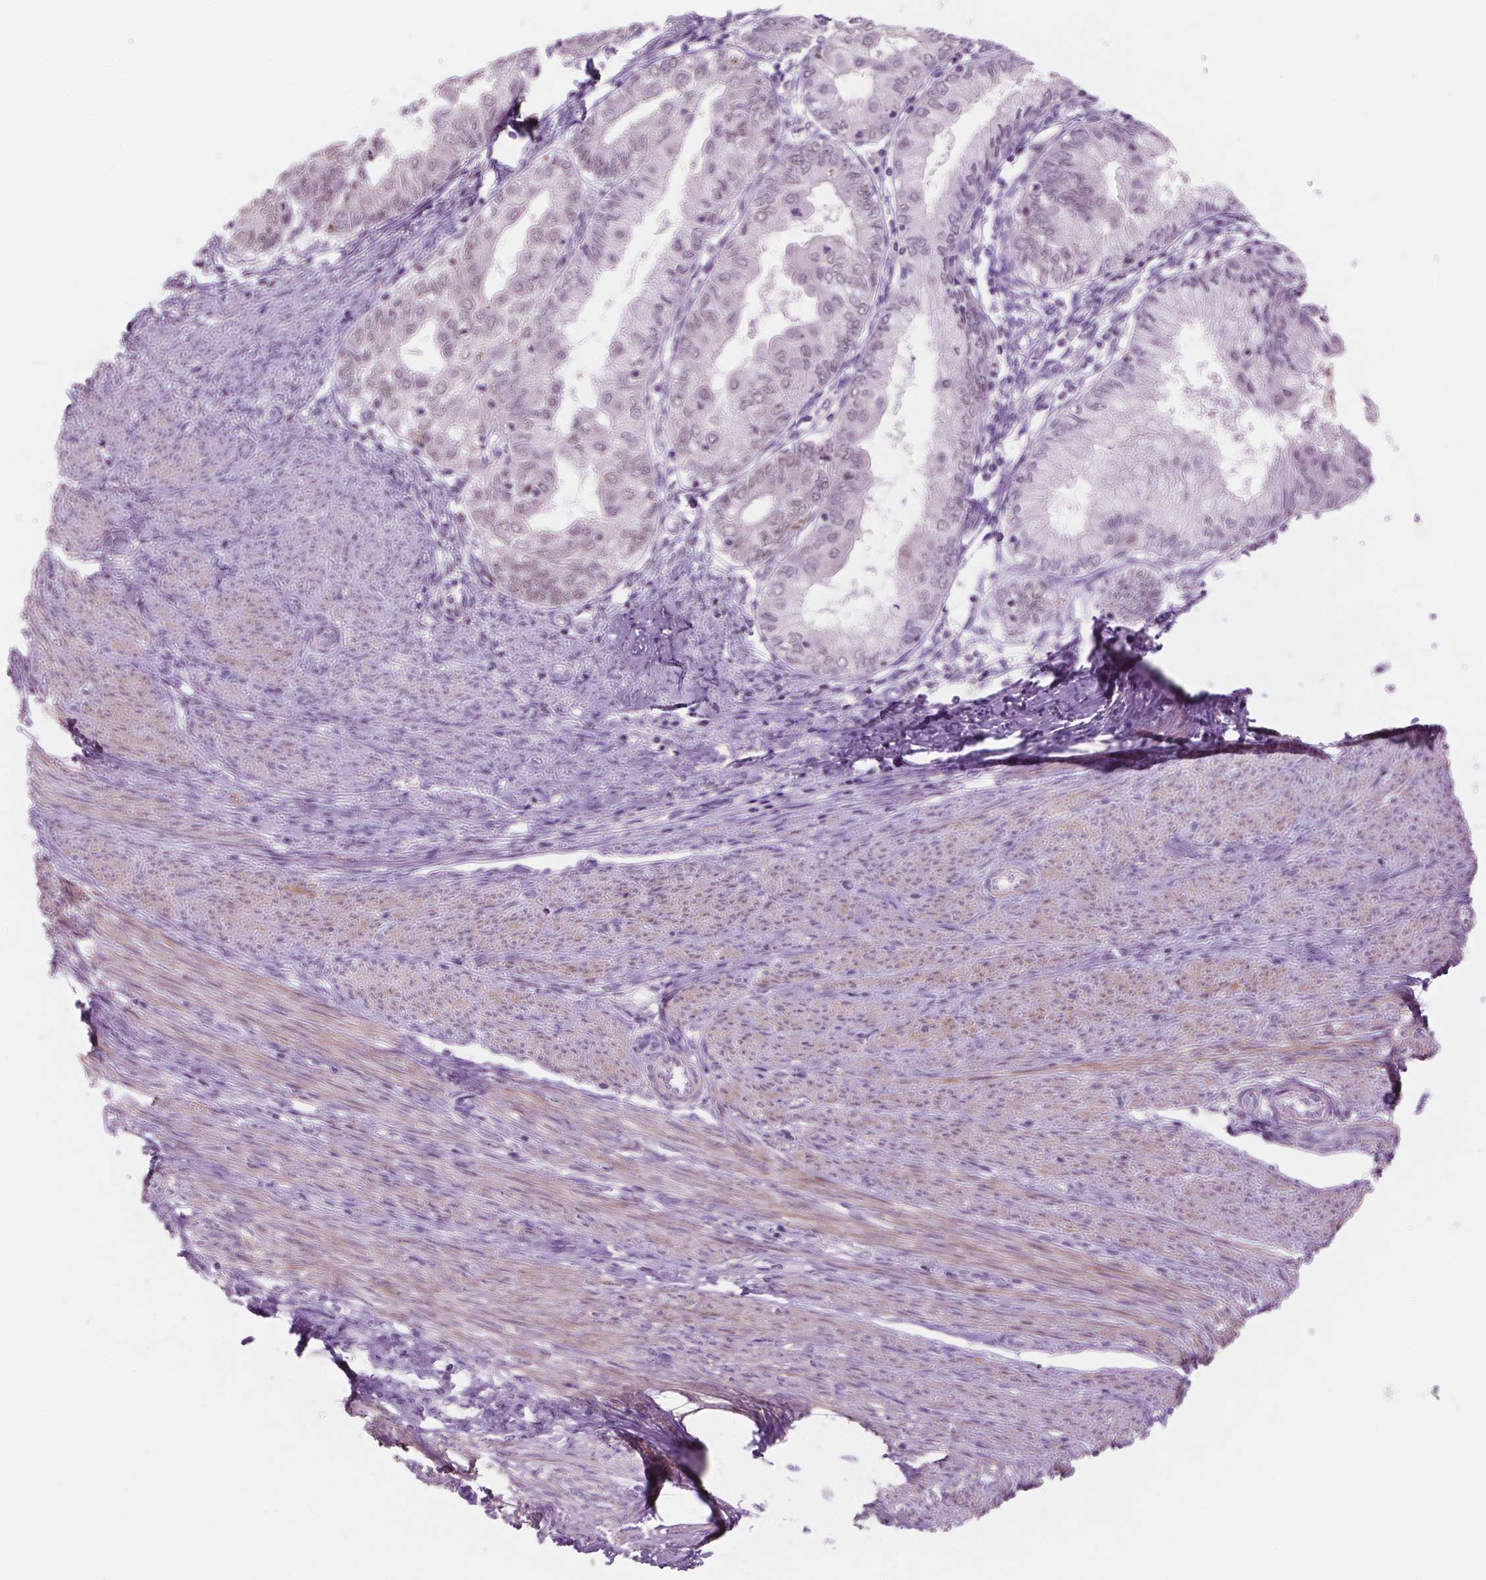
{"staining": {"intensity": "weak", "quantity": "25%-75%", "location": "nuclear"}, "tissue": "endometrial cancer", "cell_type": "Tumor cells", "image_type": "cancer", "snomed": [{"axis": "morphology", "description": "Adenocarcinoma, NOS"}, {"axis": "topography", "description": "Endometrium"}], "caption": "Immunohistochemical staining of endometrial cancer demonstrates weak nuclear protein expression in approximately 25%-75% of tumor cells.", "gene": "CTR9", "patient": {"sex": "female", "age": 68}}